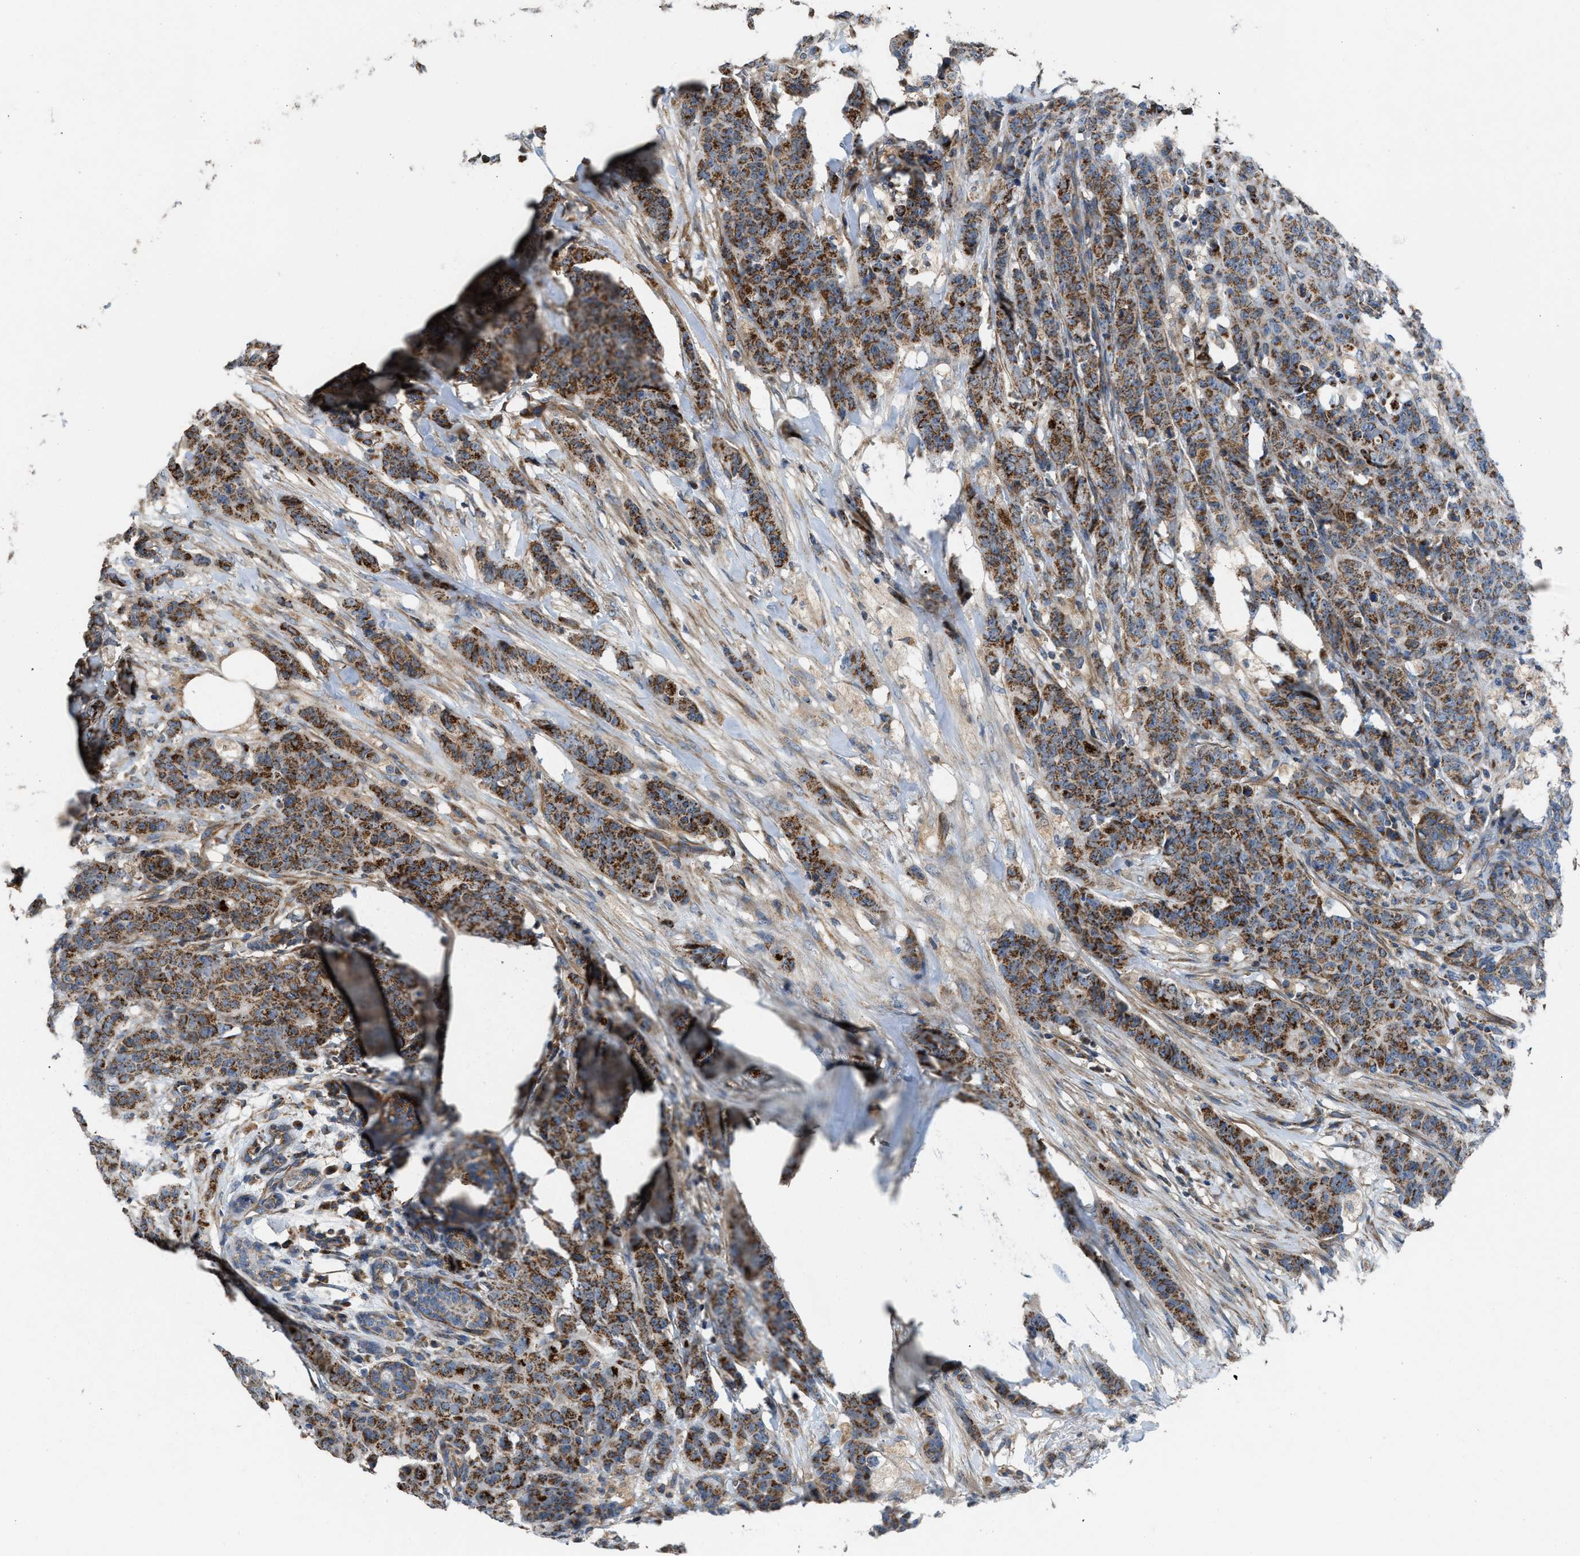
{"staining": {"intensity": "moderate", "quantity": ">75%", "location": "cytoplasmic/membranous"}, "tissue": "breast cancer", "cell_type": "Tumor cells", "image_type": "cancer", "snomed": [{"axis": "morphology", "description": "Normal tissue, NOS"}, {"axis": "morphology", "description": "Duct carcinoma"}, {"axis": "topography", "description": "Breast"}], "caption": "DAB immunohistochemical staining of breast cancer displays moderate cytoplasmic/membranous protein positivity in about >75% of tumor cells.", "gene": "SLC10A3", "patient": {"sex": "female", "age": 40}}